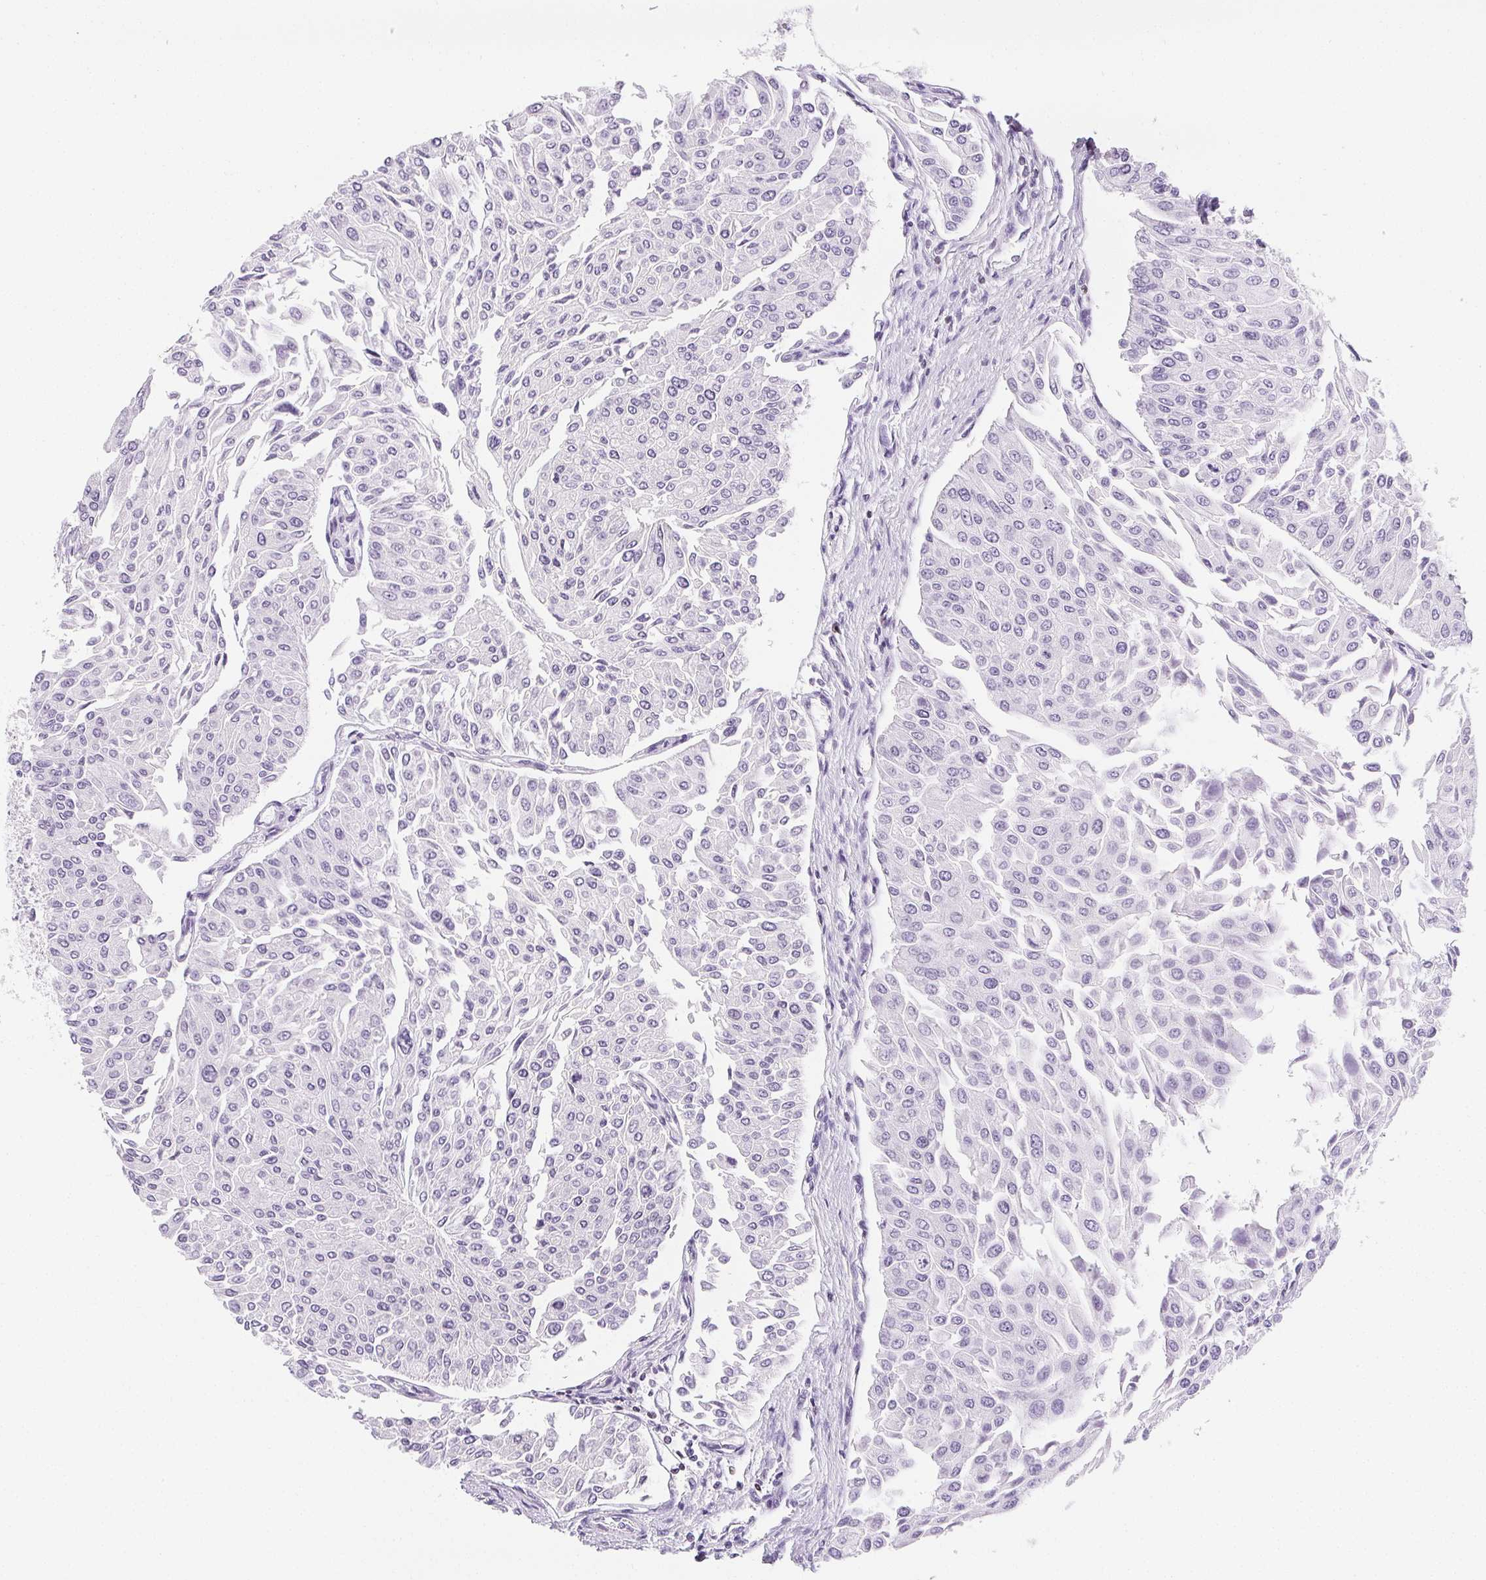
{"staining": {"intensity": "negative", "quantity": "none", "location": "none"}, "tissue": "urothelial cancer", "cell_type": "Tumor cells", "image_type": "cancer", "snomed": [{"axis": "morphology", "description": "Urothelial carcinoma, NOS"}, {"axis": "topography", "description": "Urinary bladder"}], "caption": "Immunohistochemistry (IHC) micrograph of transitional cell carcinoma stained for a protein (brown), which exhibits no expression in tumor cells.", "gene": "BEND2", "patient": {"sex": "male", "age": 67}}